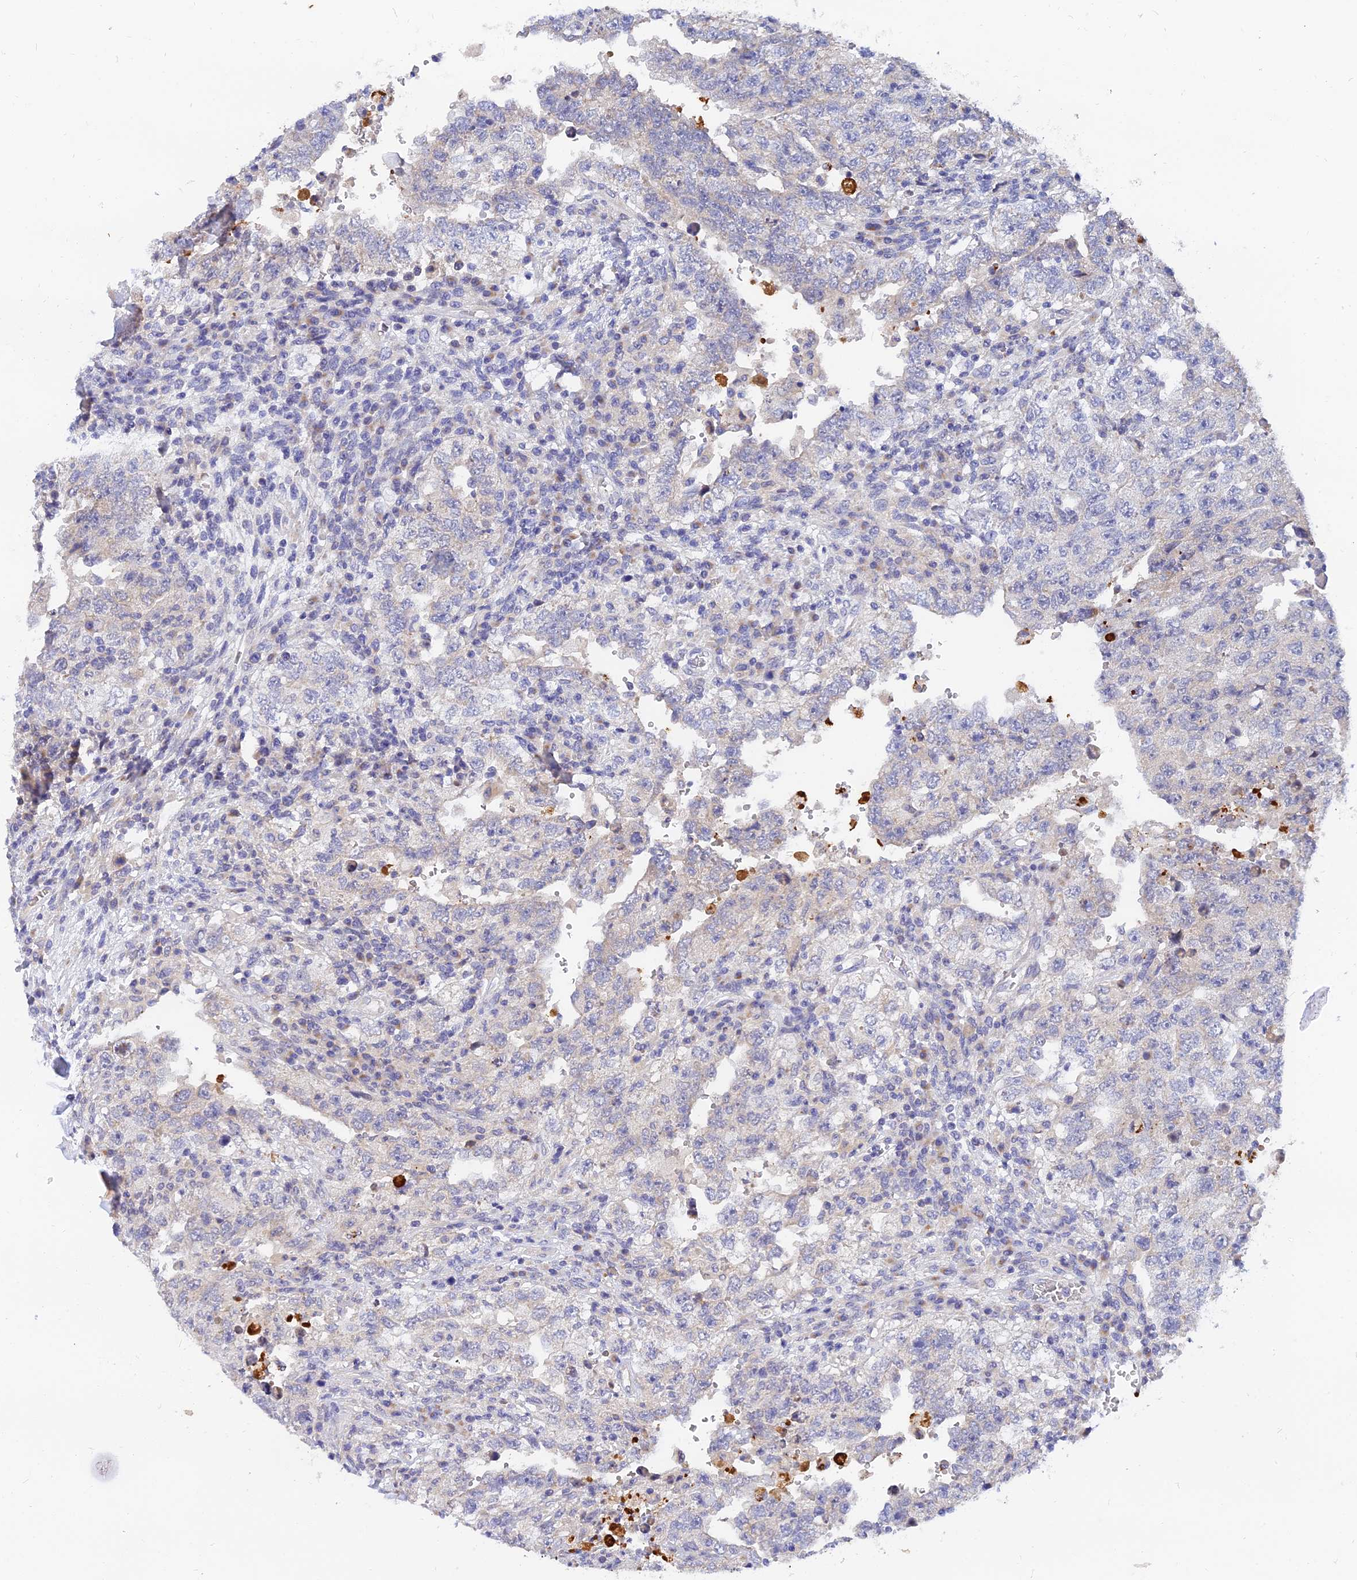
{"staining": {"intensity": "negative", "quantity": "none", "location": "none"}, "tissue": "testis cancer", "cell_type": "Tumor cells", "image_type": "cancer", "snomed": [{"axis": "morphology", "description": "Carcinoma, Embryonal, NOS"}, {"axis": "topography", "description": "Testis"}], "caption": "This is an IHC photomicrograph of human testis cancer. There is no expression in tumor cells.", "gene": "ANKS4B", "patient": {"sex": "male", "age": 26}}